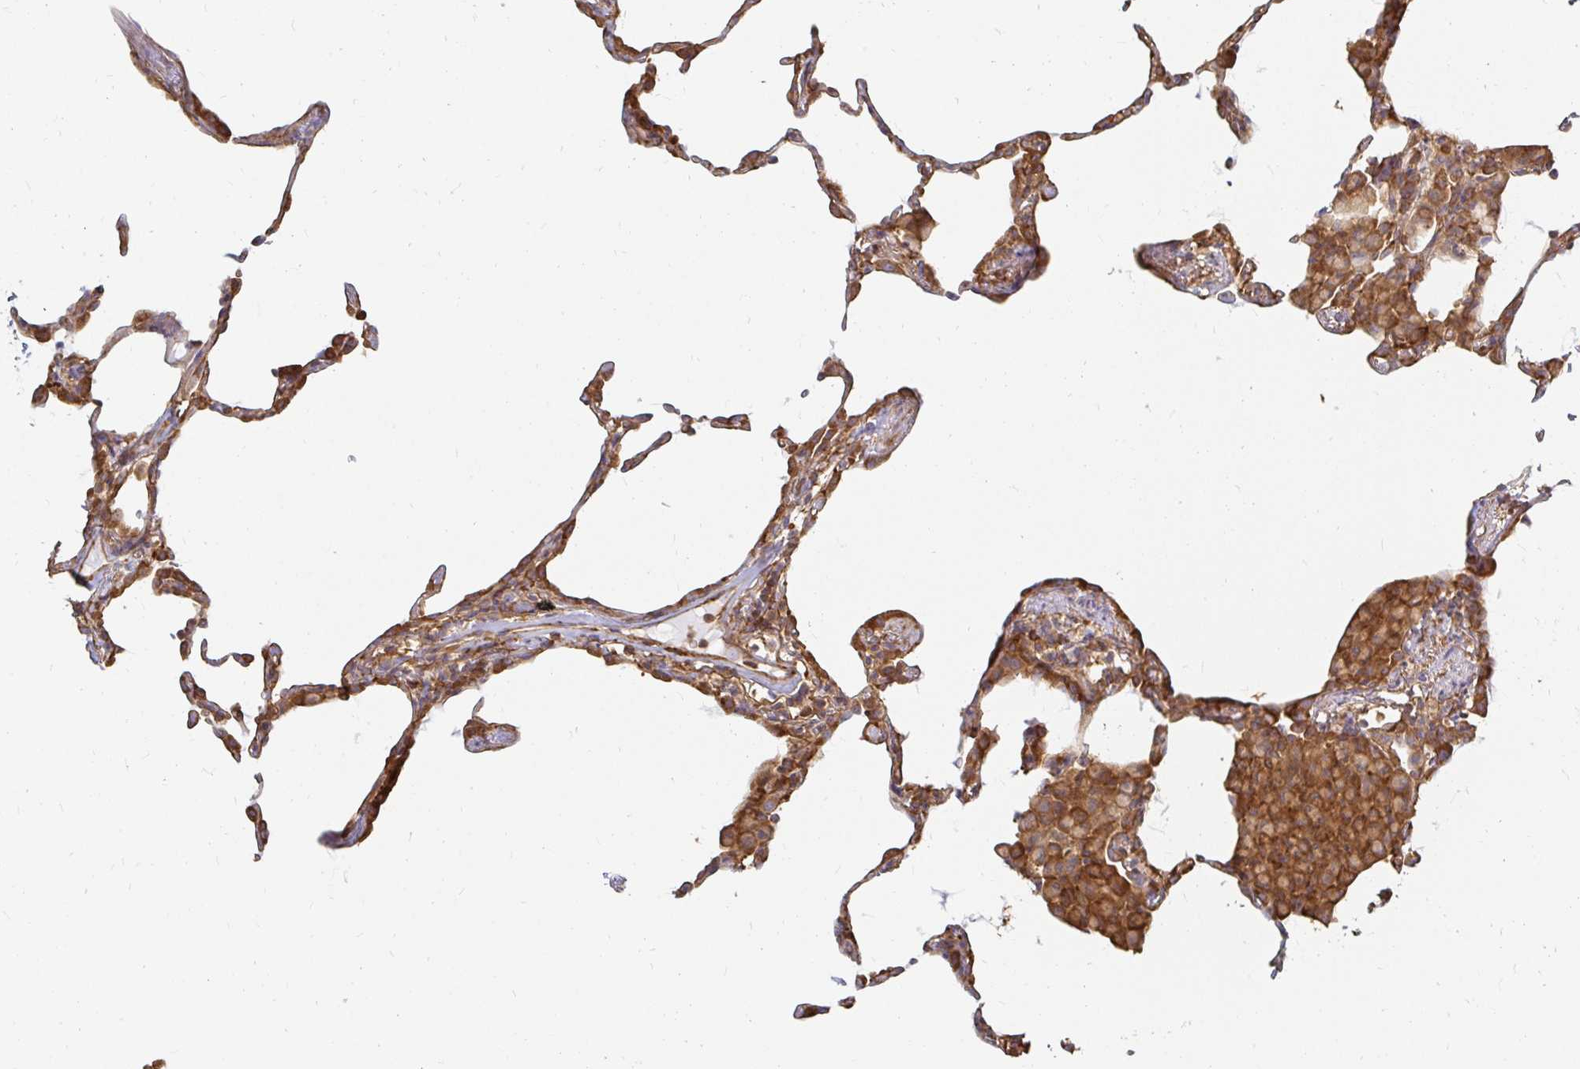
{"staining": {"intensity": "moderate", "quantity": "25%-75%", "location": "cytoplasmic/membranous"}, "tissue": "lung", "cell_type": "Alveolar cells", "image_type": "normal", "snomed": [{"axis": "morphology", "description": "Normal tissue, NOS"}, {"axis": "topography", "description": "Lung"}], "caption": "Normal lung demonstrates moderate cytoplasmic/membranous positivity in approximately 25%-75% of alveolar cells.", "gene": "CAST", "patient": {"sex": "female", "age": 57}}